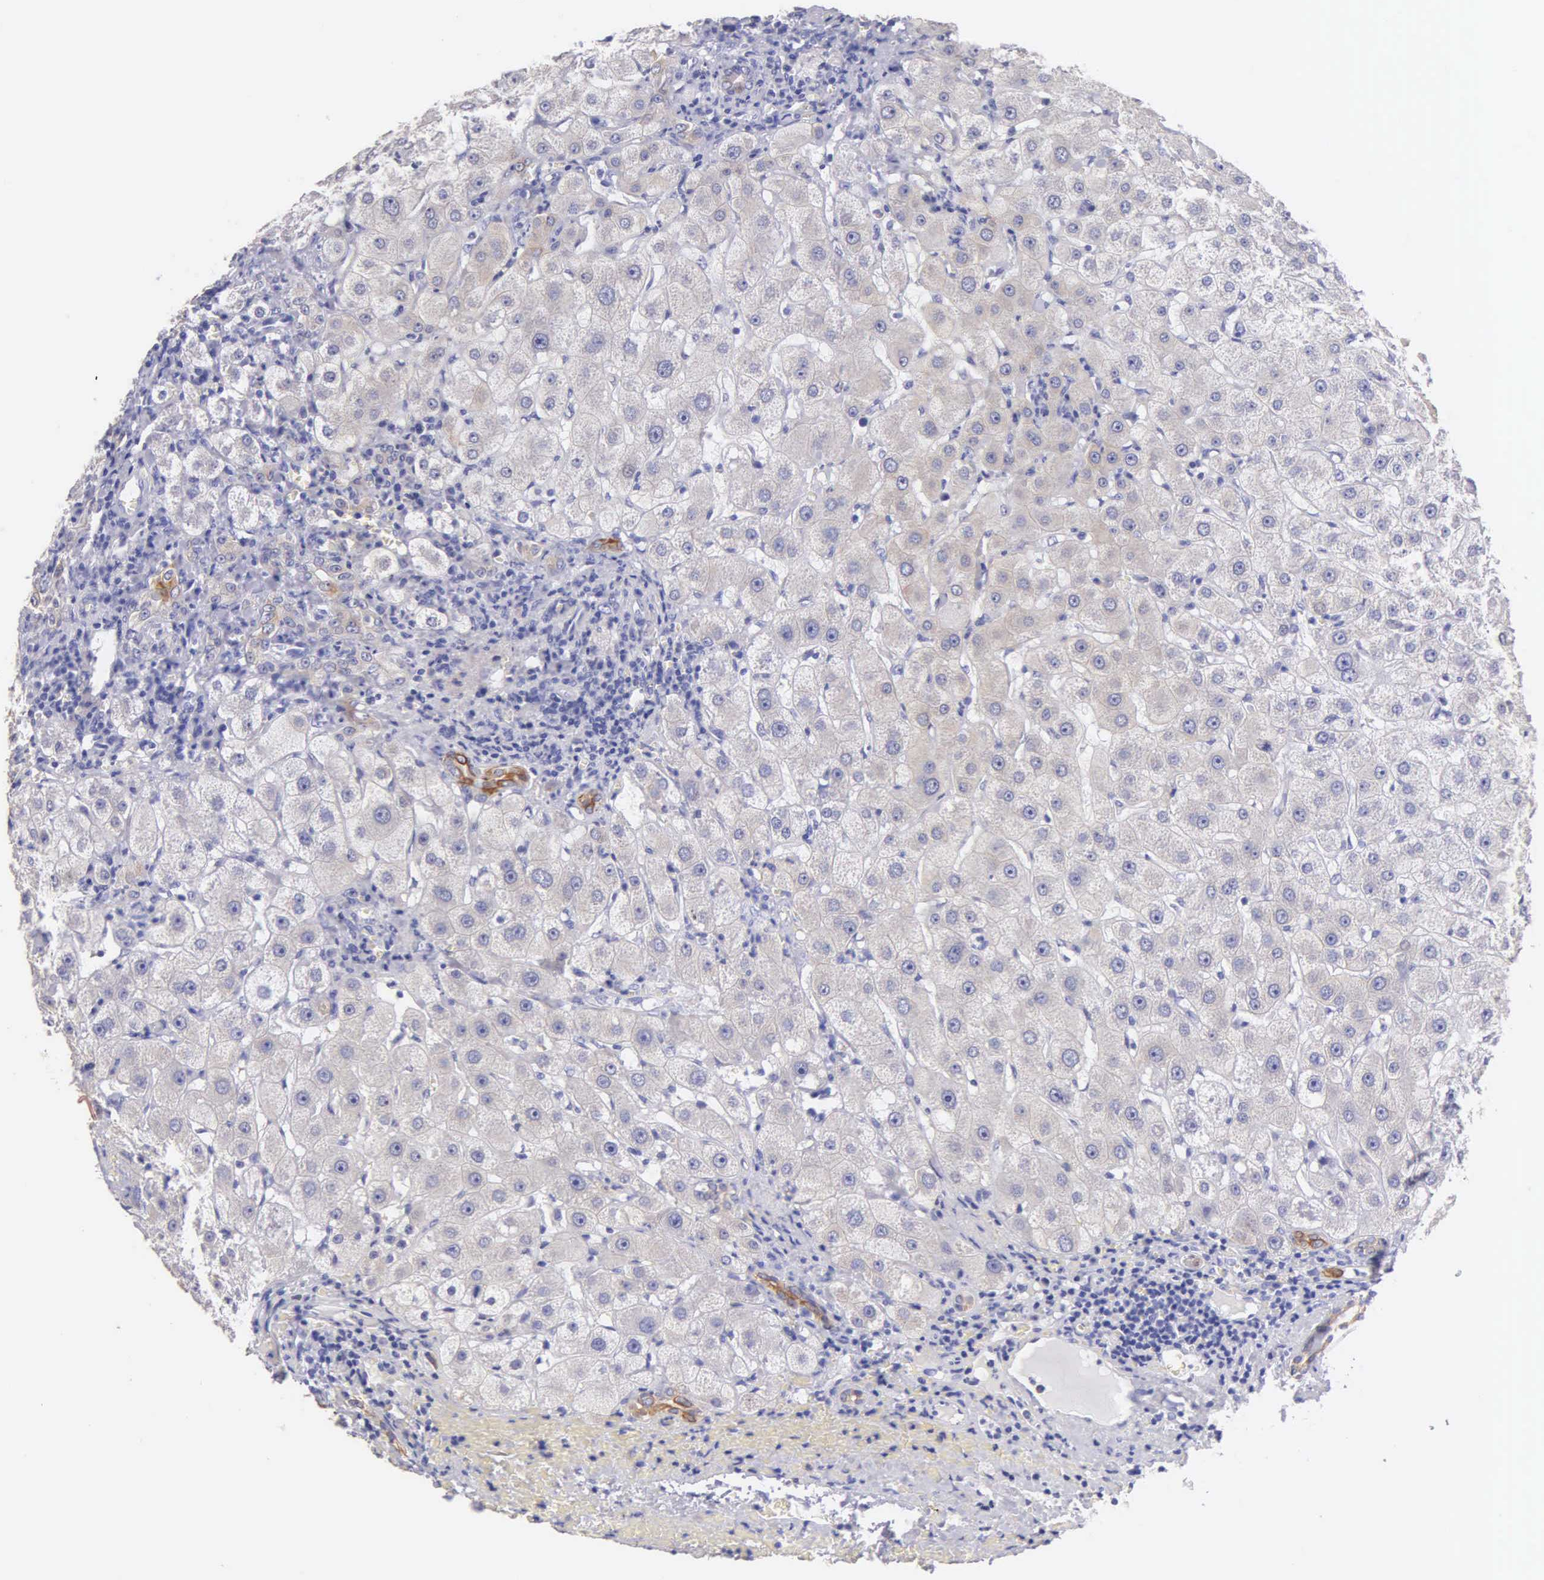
{"staining": {"intensity": "weak", "quantity": "25%-75%", "location": "cytoplasmic/membranous"}, "tissue": "liver", "cell_type": "Cholangiocytes", "image_type": "normal", "snomed": [{"axis": "morphology", "description": "Normal tissue, NOS"}, {"axis": "topography", "description": "Liver"}], "caption": "IHC micrograph of benign liver: human liver stained using immunohistochemistry (IHC) demonstrates low levels of weak protein expression localized specifically in the cytoplasmic/membranous of cholangiocytes, appearing as a cytoplasmic/membranous brown color.", "gene": "KRT17", "patient": {"sex": "female", "age": 79}}